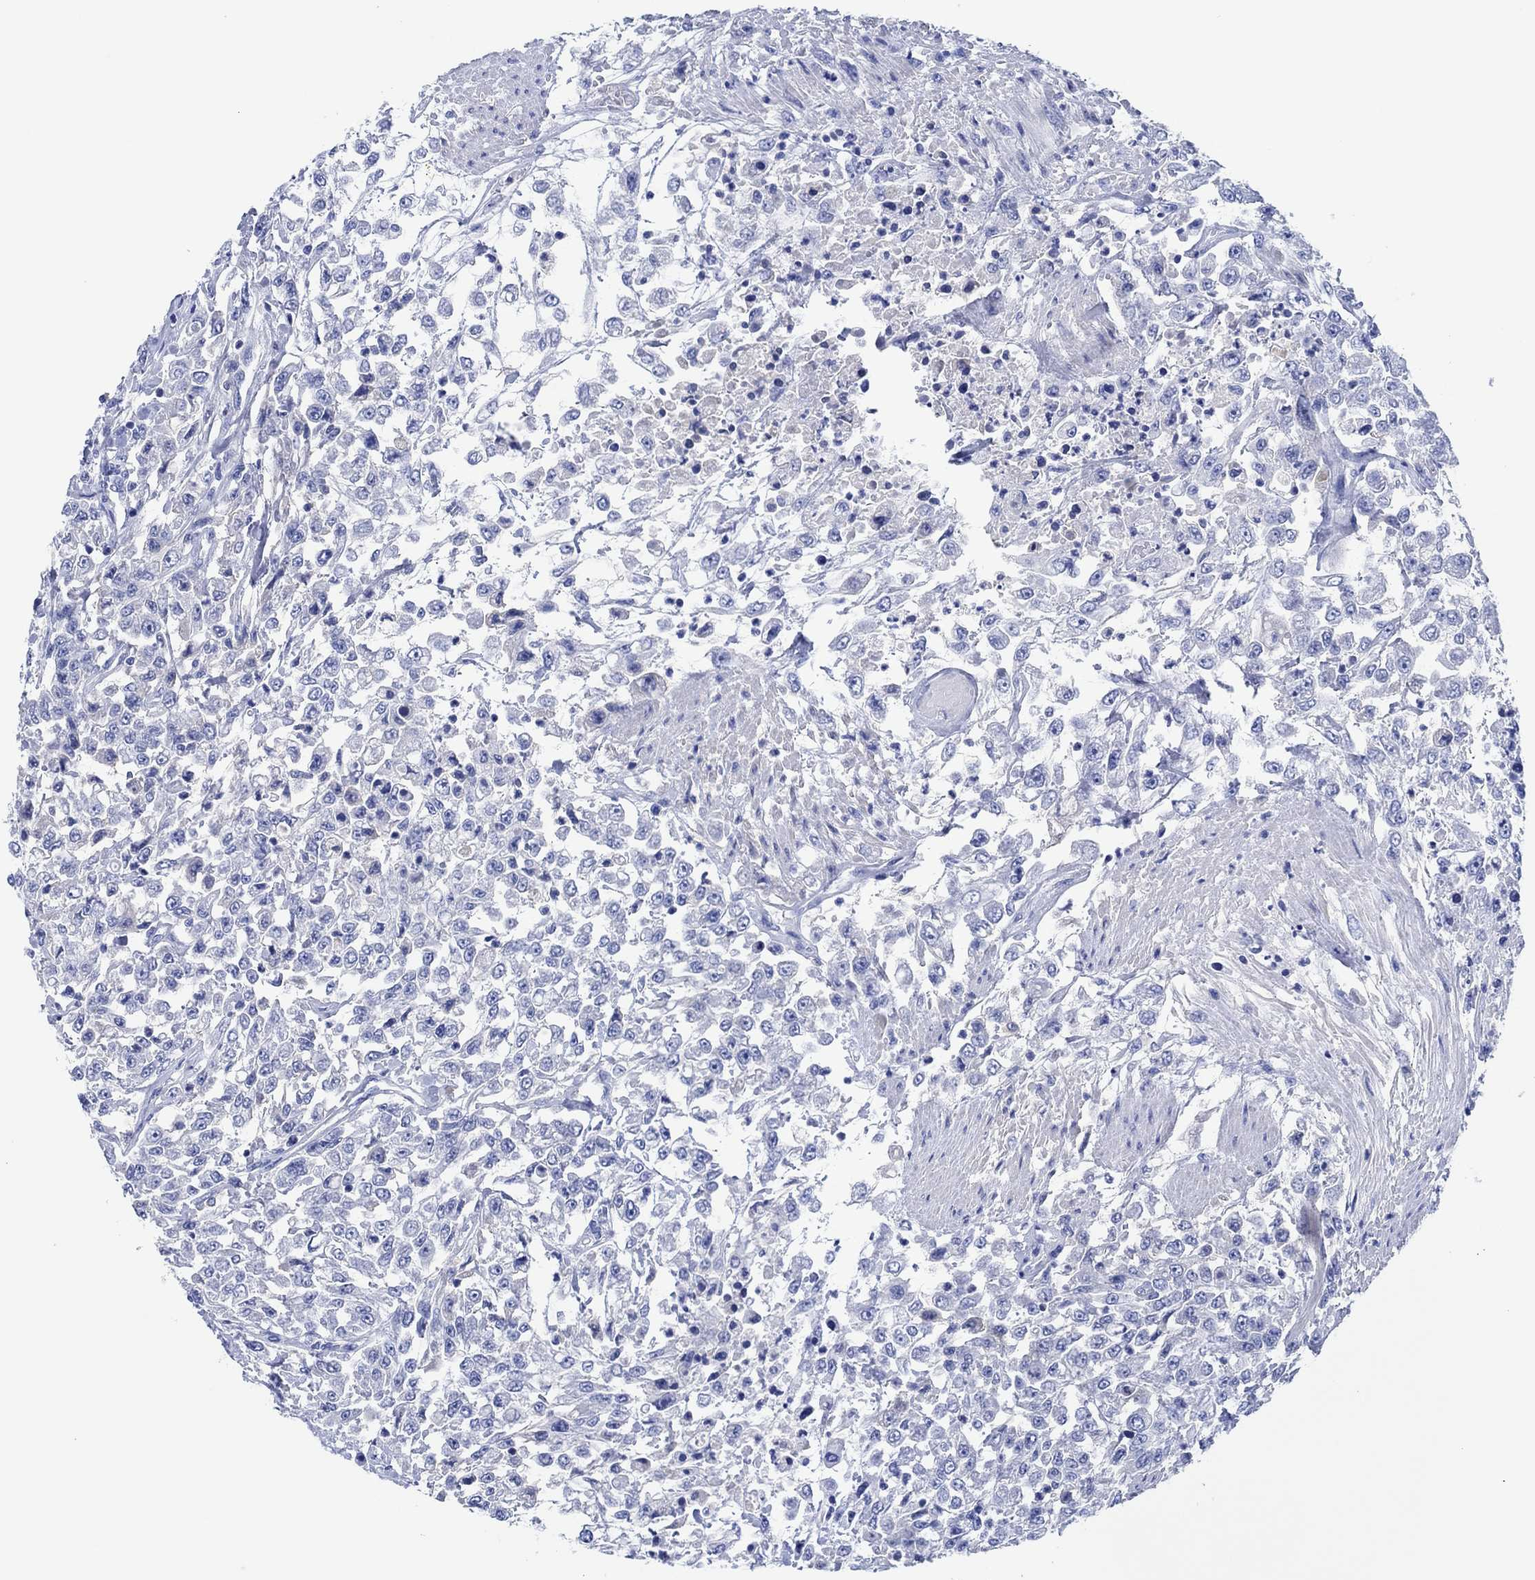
{"staining": {"intensity": "negative", "quantity": "none", "location": "none"}, "tissue": "urothelial cancer", "cell_type": "Tumor cells", "image_type": "cancer", "snomed": [{"axis": "morphology", "description": "Urothelial carcinoma, High grade"}, {"axis": "topography", "description": "Urinary bladder"}], "caption": "Tumor cells are negative for brown protein staining in high-grade urothelial carcinoma.", "gene": "CPNE6", "patient": {"sex": "male", "age": 46}}